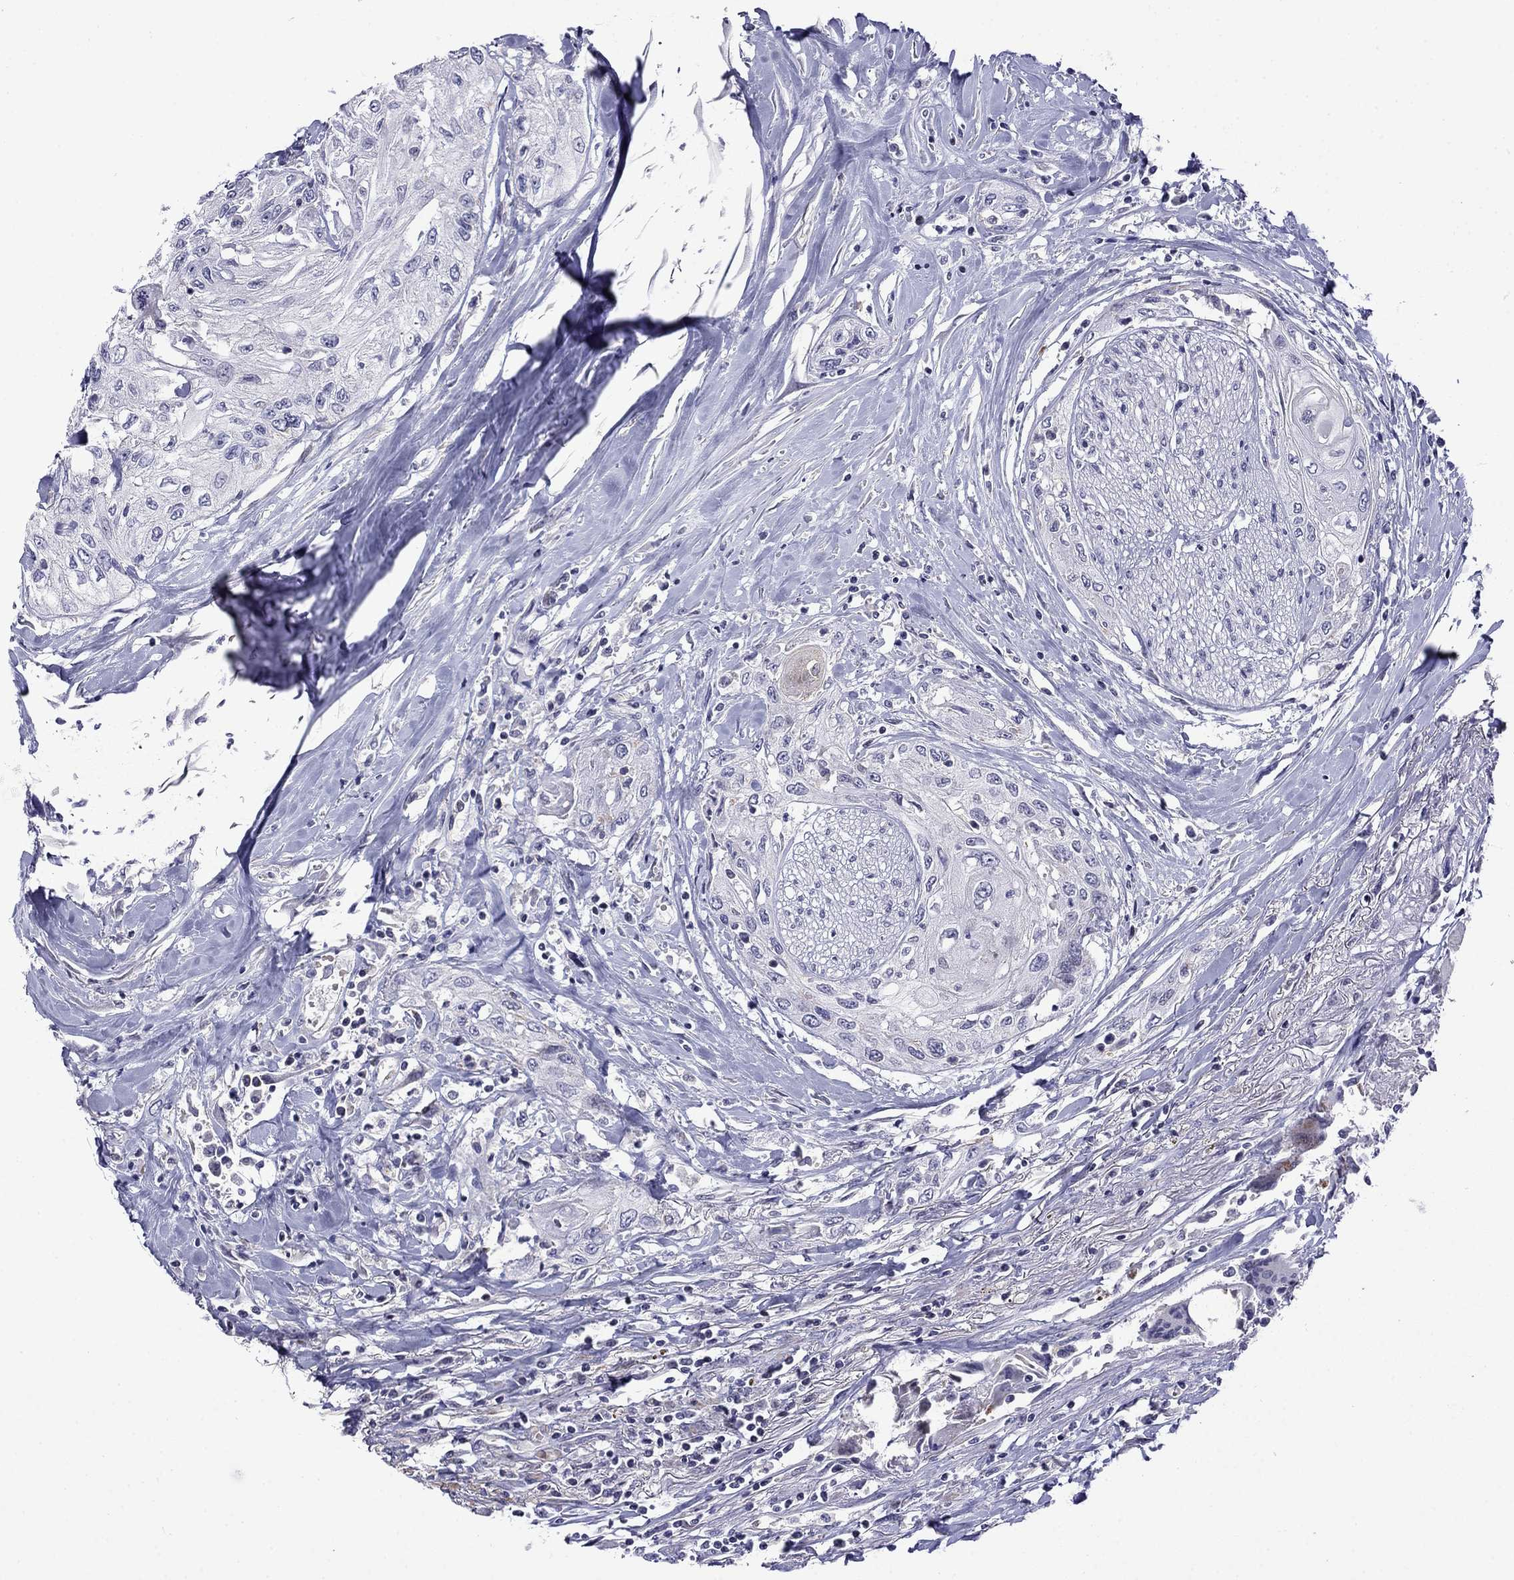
{"staining": {"intensity": "negative", "quantity": "none", "location": "none"}, "tissue": "head and neck cancer", "cell_type": "Tumor cells", "image_type": "cancer", "snomed": [{"axis": "morphology", "description": "Normal tissue, NOS"}, {"axis": "morphology", "description": "Squamous cell carcinoma, NOS"}, {"axis": "topography", "description": "Oral tissue"}, {"axis": "topography", "description": "Peripheral nerve tissue"}, {"axis": "topography", "description": "Head-Neck"}], "caption": "There is no significant positivity in tumor cells of head and neck squamous cell carcinoma.", "gene": "PRR18", "patient": {"sex": "female", "age": 59}}